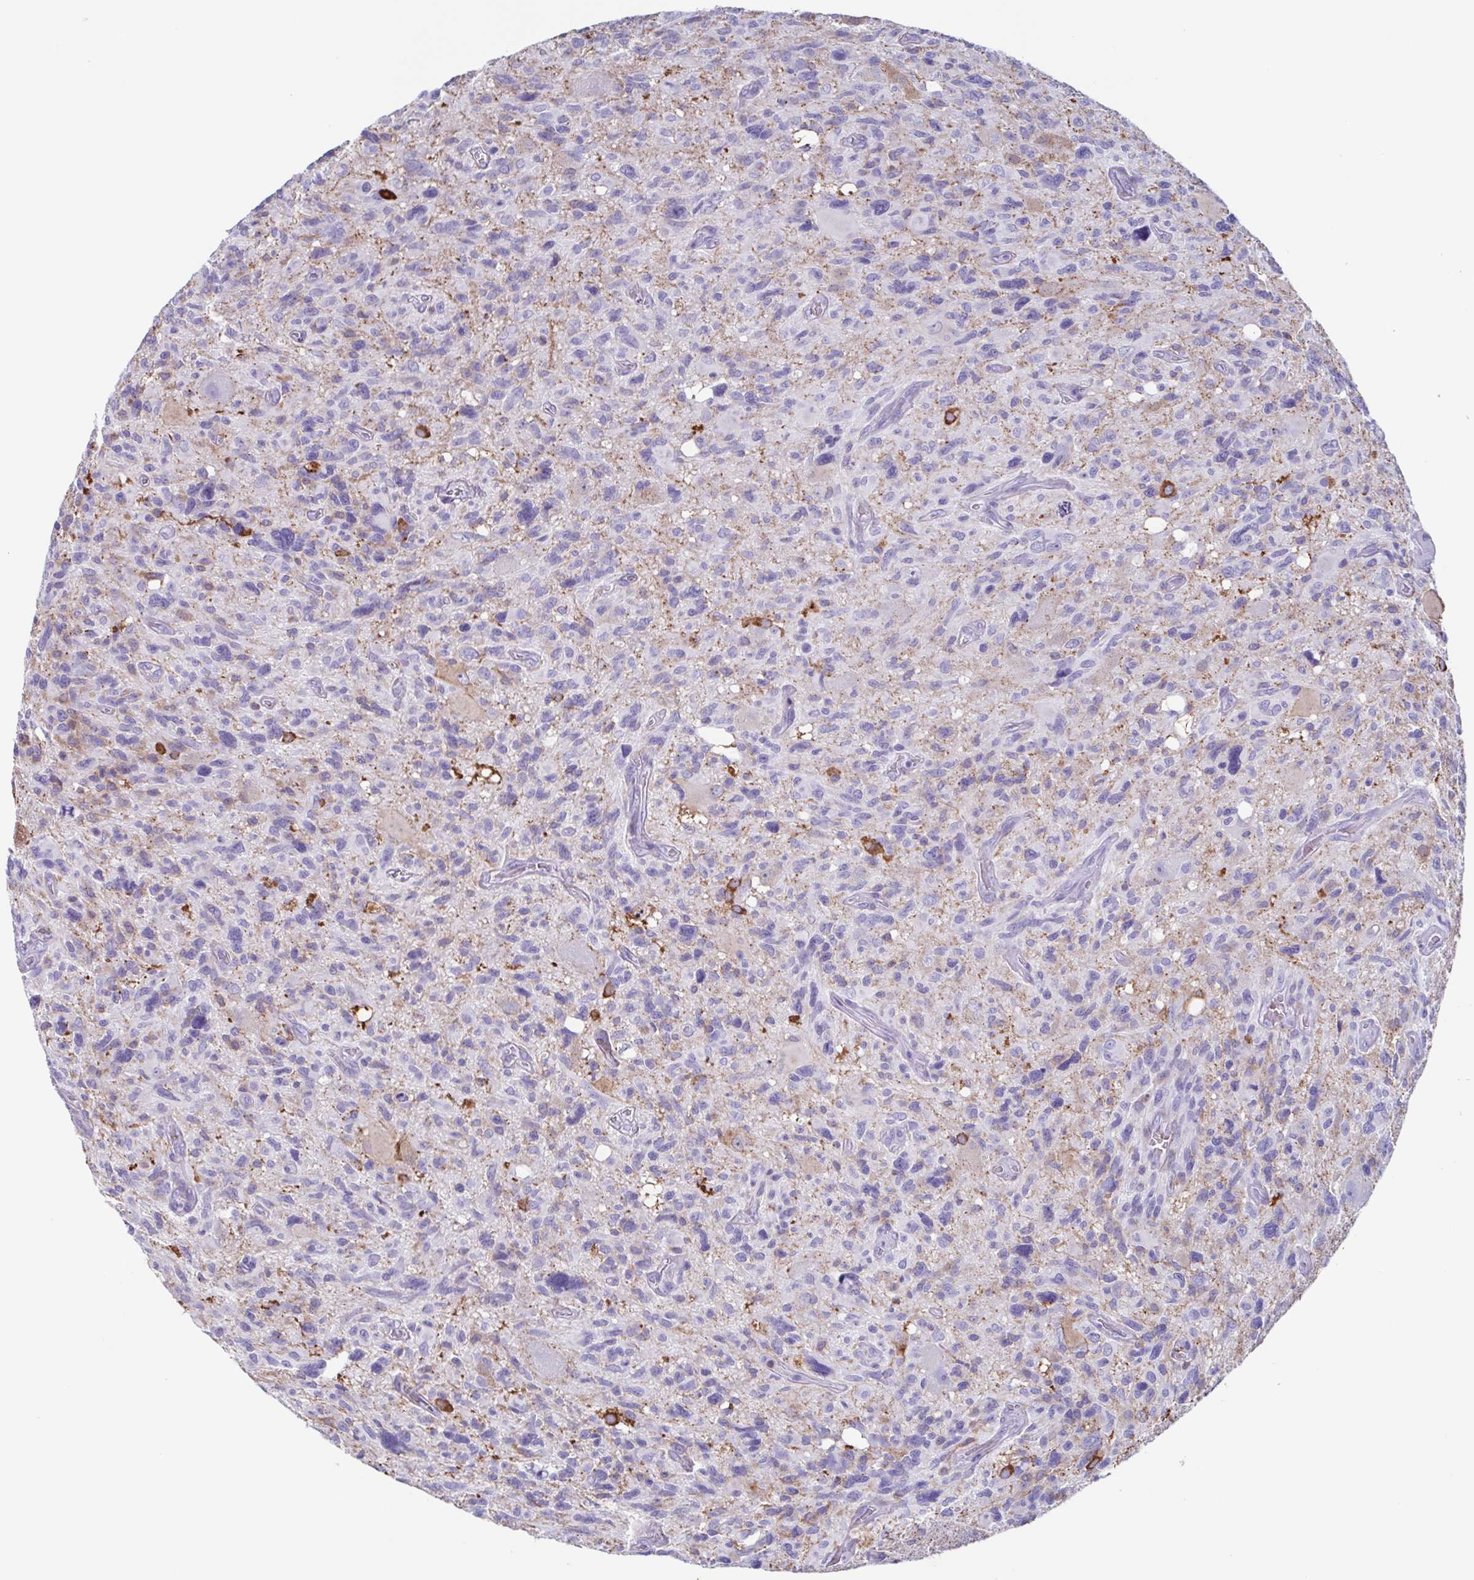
{"staining": {"intensity": "negative", "quantity": "none", "location": "none"}, "tissue": "glioma", "cell_type": "Tumor cells", "image_type": "cancer", "snomed": [{"axis": "morphology", "description": "Glioma, malignant, High grade"}, {"axis": "topography", "description": "Brain"}], "caption": "Immunohistochemical staining of malignant glioma (high-grade) reveals no significant positivity in tumor cells.", "gene": "TPD52", "patient": {"sex": "male", "age": 49}}